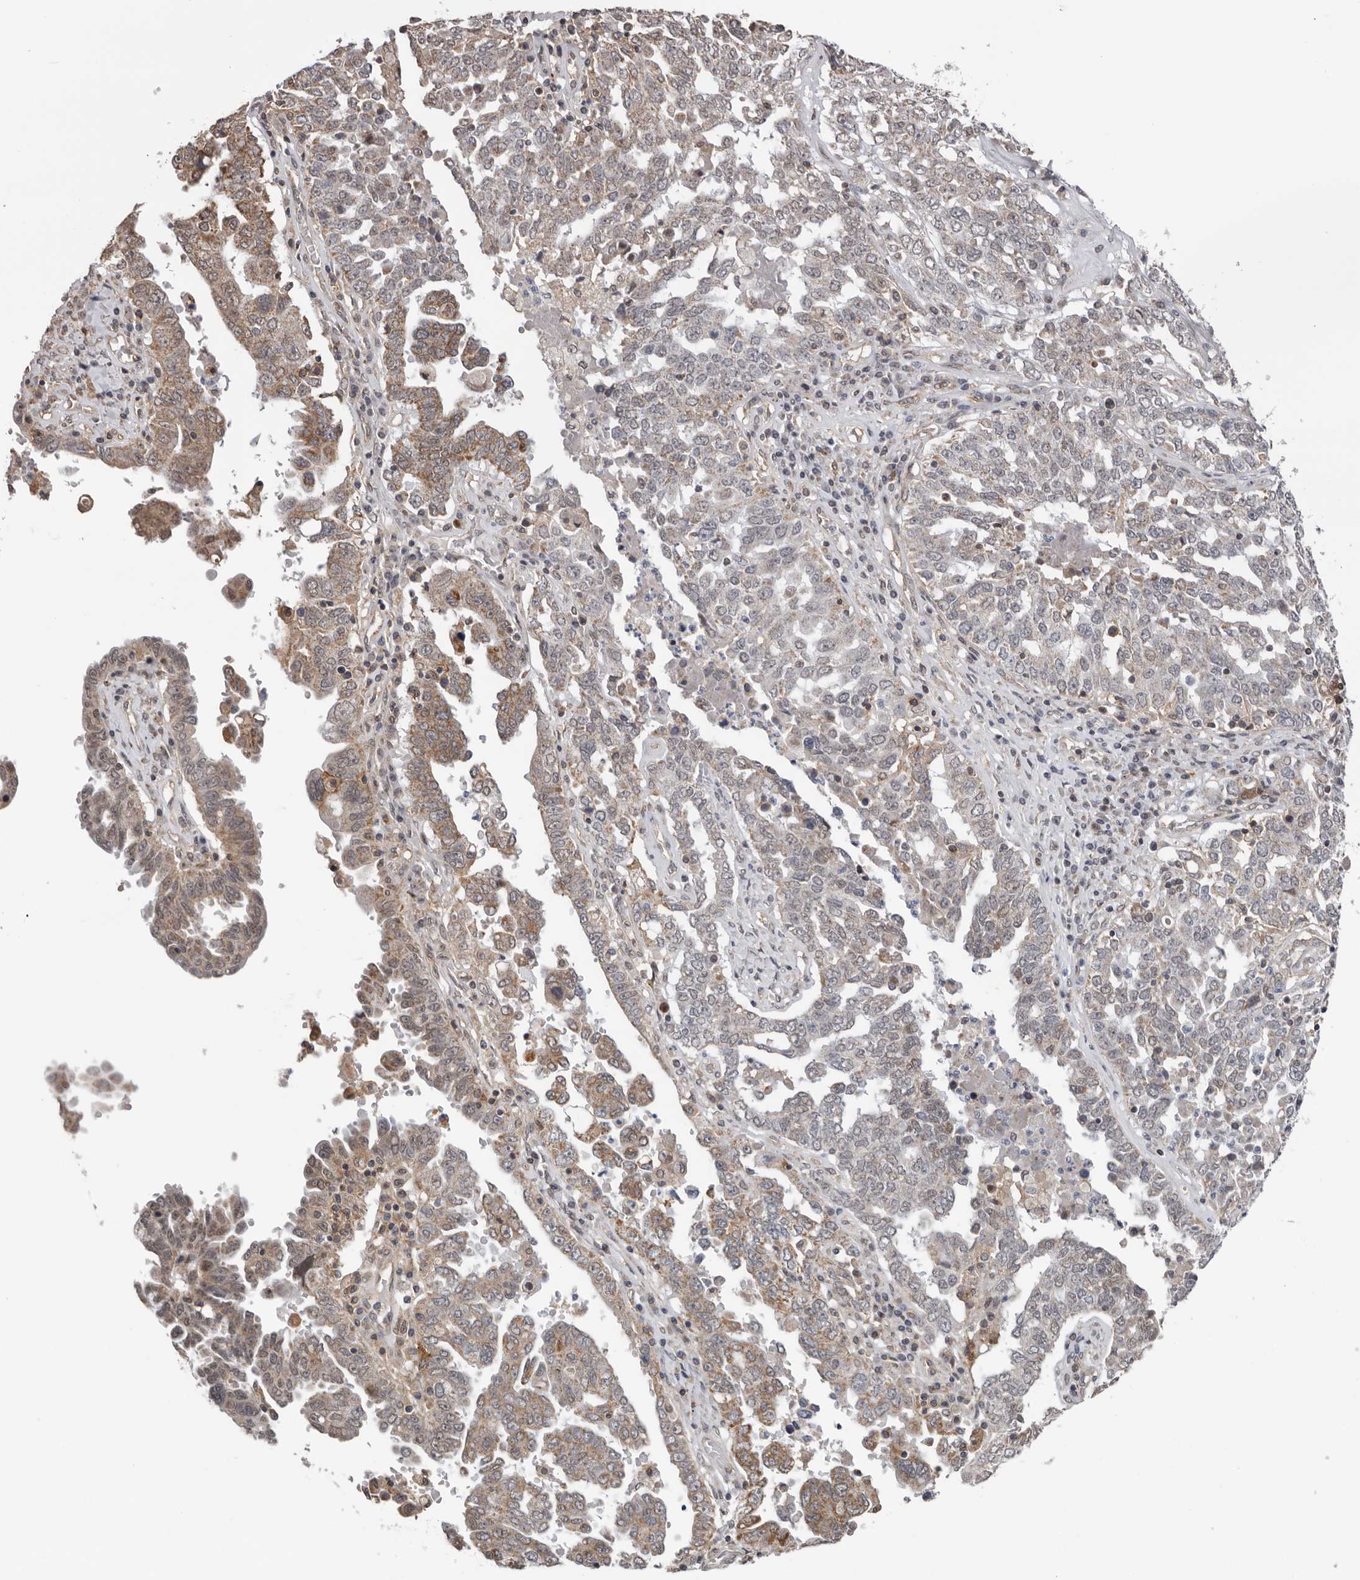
{"staining": {"intensity": "moderate", "quantity": "25%-75%", "location": "cytoplasmic/membranous"}, "tissue": "ovarian cancer", "cell_type": "Tumor cells", "image_type": "cancer", "snomed": [{"axis": "morphology", "description": "Carcinoma, endometroid"}, {"axis": "topography", "description": "Ovary"}], "caption": "Immunohistochemical staining of ovarian cancer exhibits medium levels of moderate cytoplasmic/membranous positivity in approximately 25%-75% of tumor cells.", "gene": "MOGAT2", "patient": {"sex": "female", "age": 62}}